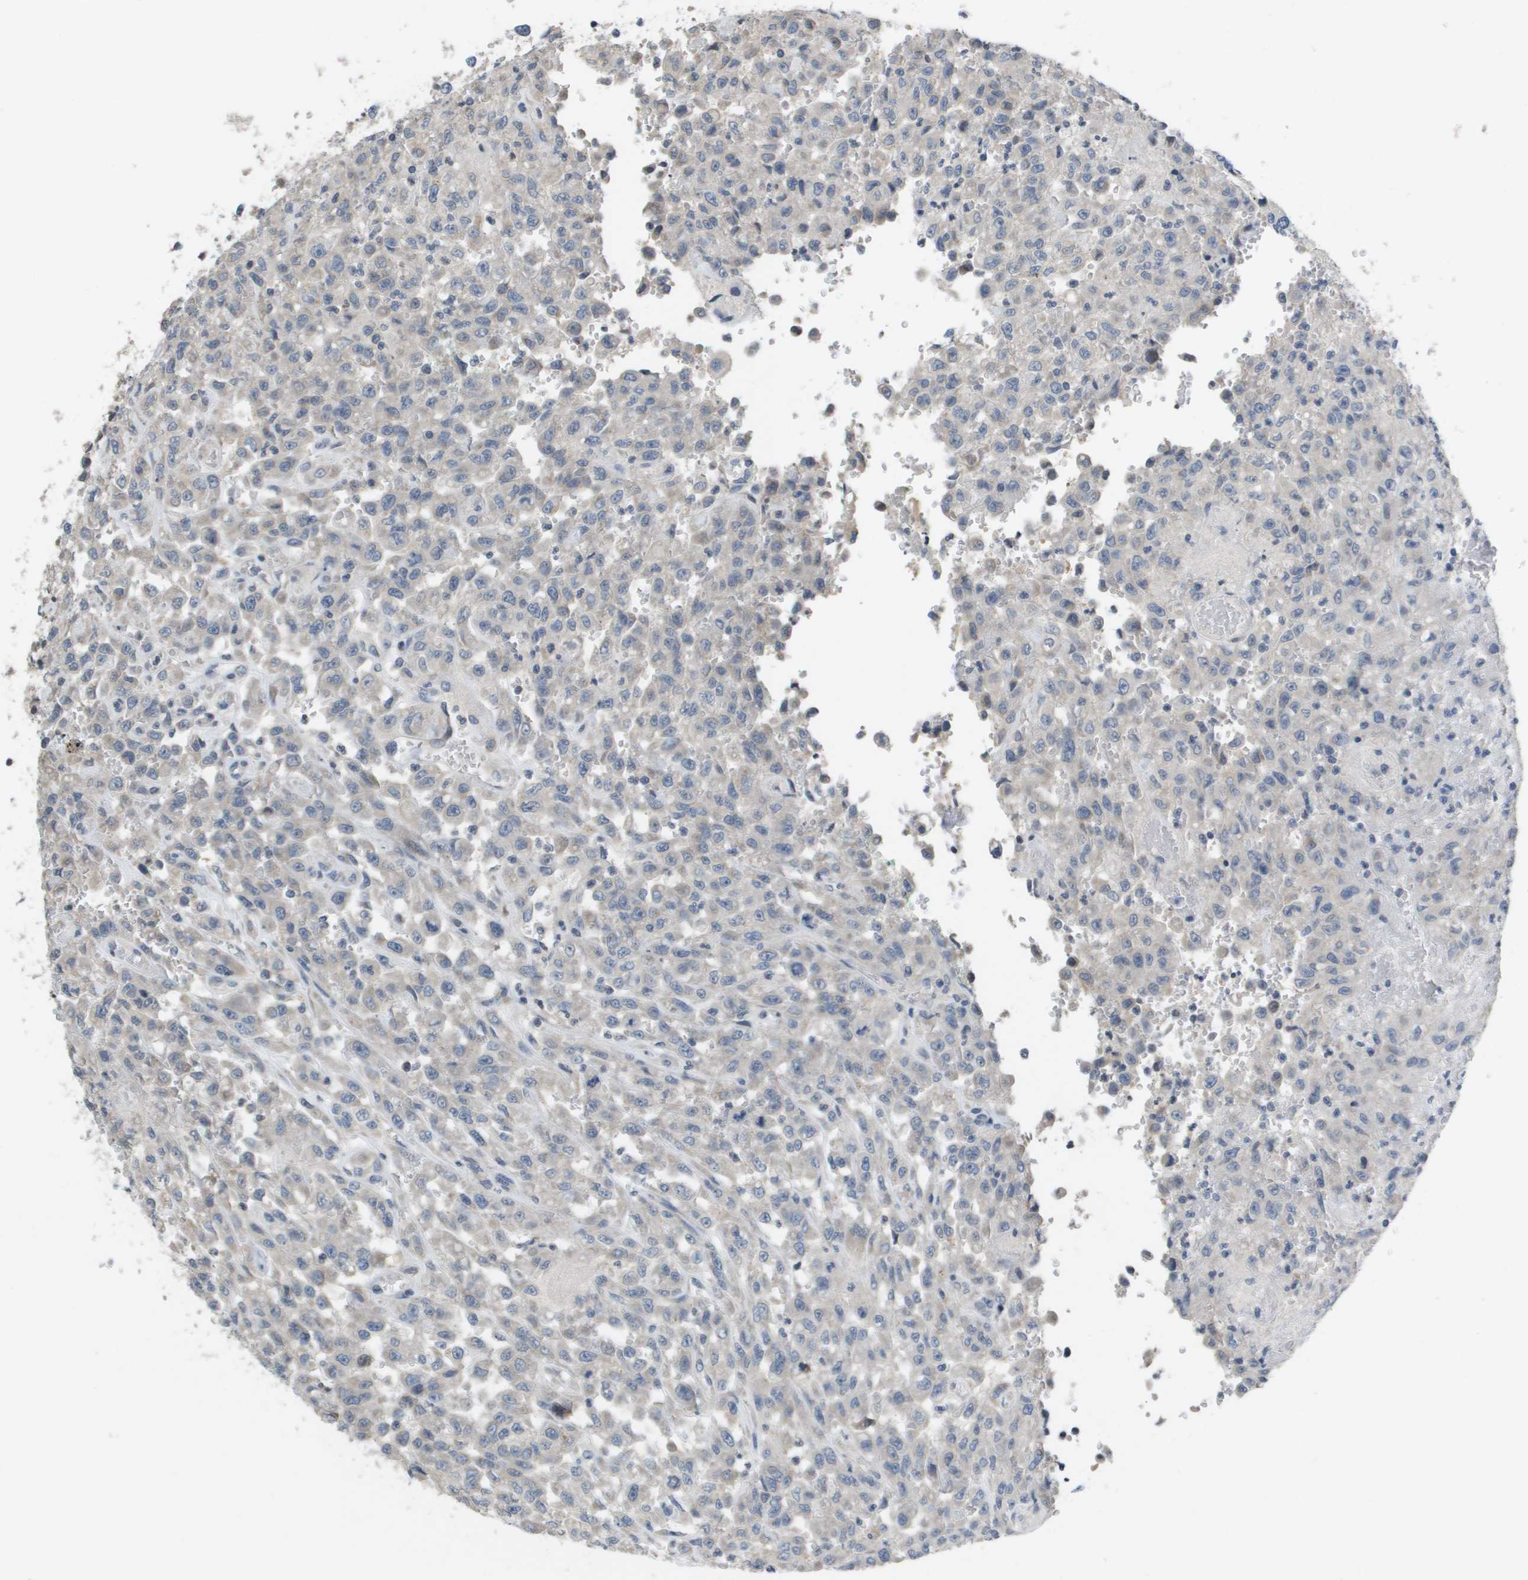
{"staining": {"intensity": "weak", "quantity": "<25%", "location": "cytoplasmic/membranous"}, "tissue": "urothelial cancer", "cell_type": "Tumor cells", "image_type": "cancer", "snomed": [{"axis": "morphology", "description": "Urothelial carcinoma, High grade"}, {"axis": "topography", "description": "Urinary bladder"}], "caption": "Urothelial cancer stained for a protein using IHC shows no positivity tumor cells.", "gene": "CAPN11", "patient": {"sex": "male", "age": 46}}